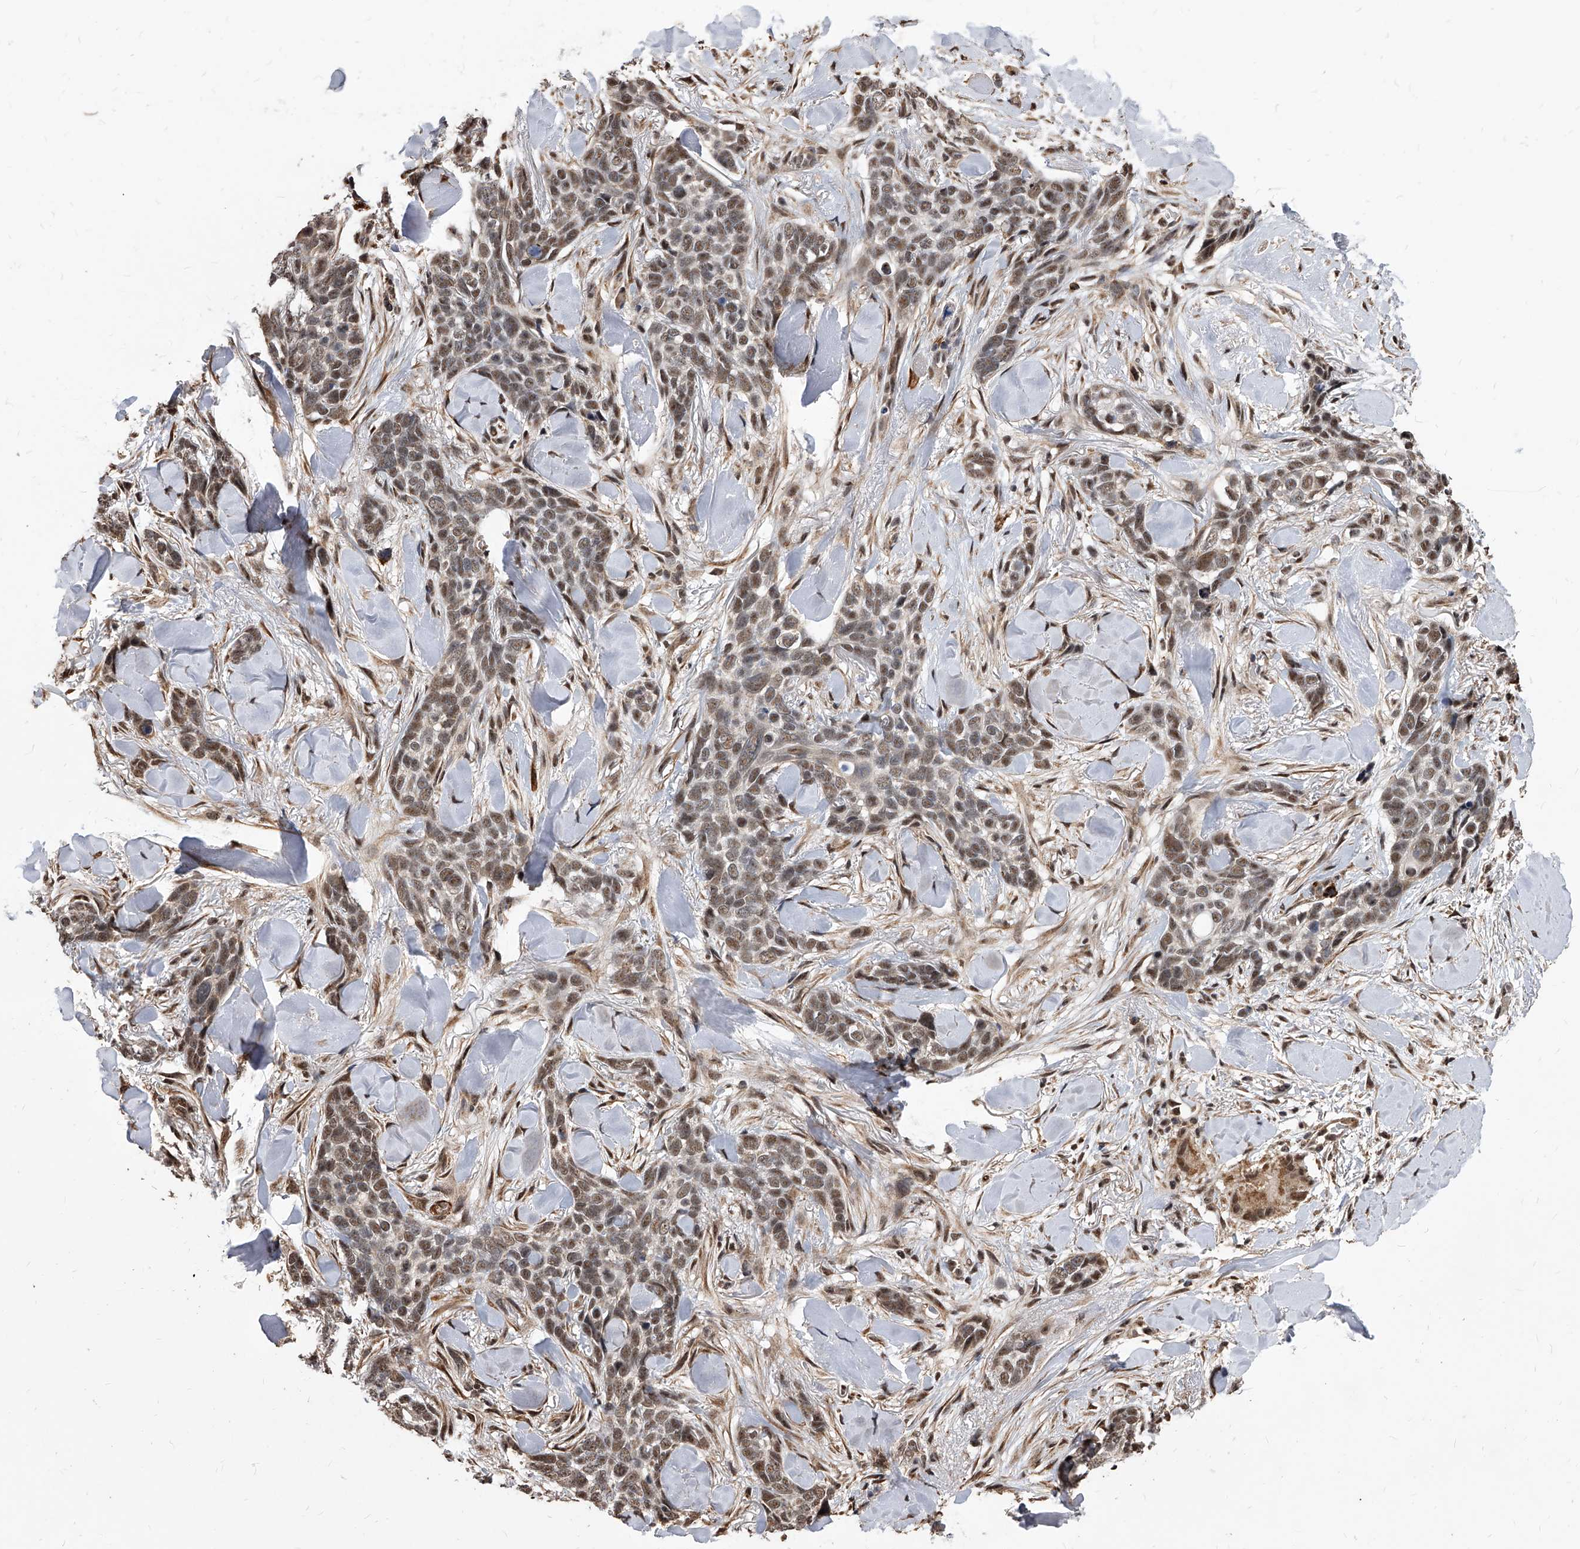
{"staining": {"intensity": "moderate", "quantity": ">75%", "location": "nuclear"}, "tissue": "skin cancer", "cell_type": "Tumor cells", "image_type": "cancer", "snomed": [{"axis": "morphology", "description": "Basal cell carcinoma"}, {"axis": "topography", "description": "Skin"}], "caption": "Immunohistochemistry histopathology image of neoplastic tissue: skin basal cell carcinoma stained using IHC shows medium levels of moderate protein expression localized specifically in the nuclear of tumor cells, appearing as a nuclear brown color.", "gene": "DUSP22", "patient": {"sex": "female", "age": 82}}